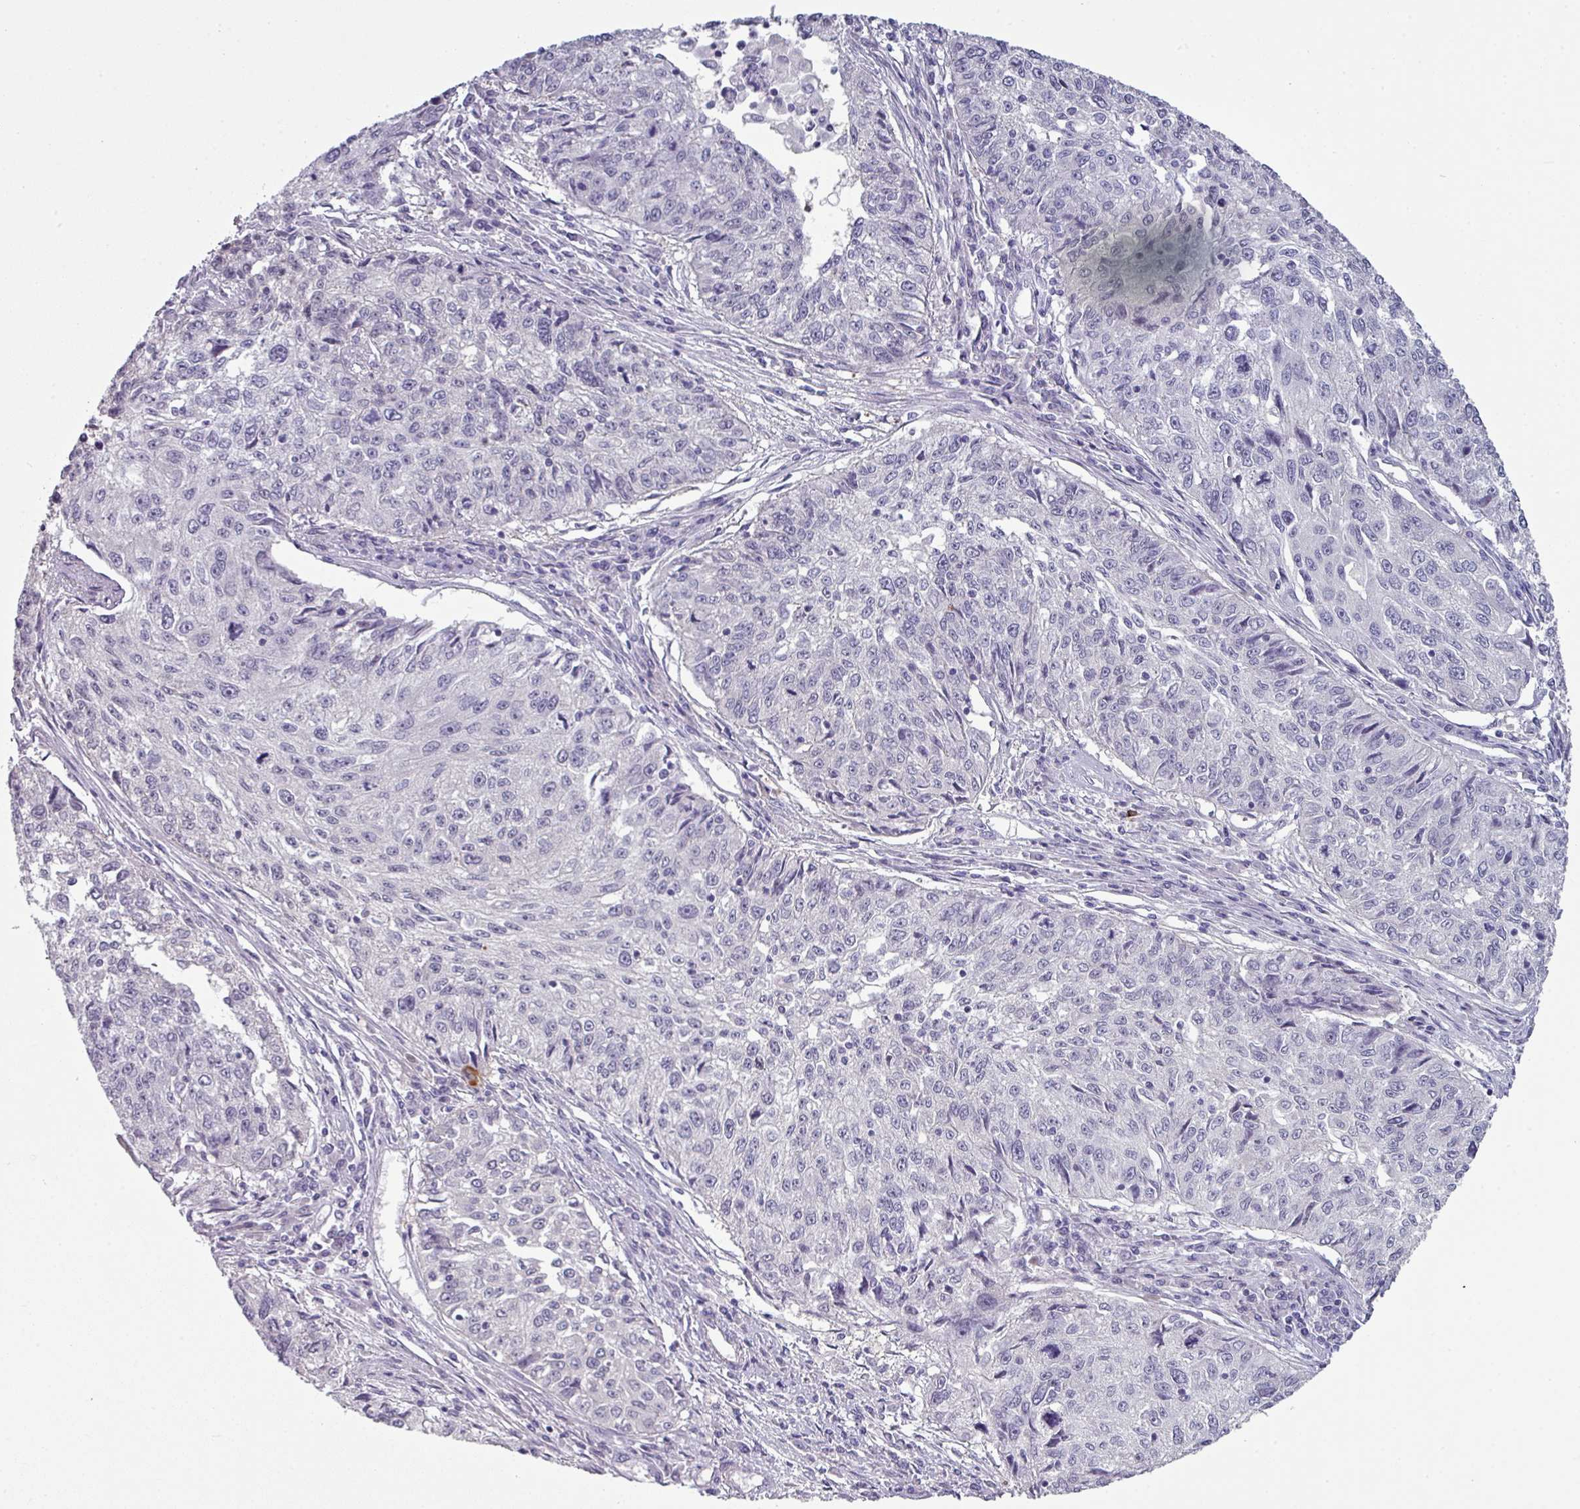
{"staining": {"intensity": "negative", "quantity": "none", "location": "none"}, "tissue": "cervical cancer", "cell_type": "Tumor cells", "image_type": "cancer", "snomed": [{"axis": "morphology", "description": "Squamous cell carcinoma, NOS"}, {"axis": "topography", "description": "Cervix"}], "caption": "Histopathology image shows no protein staining in tumor cells of cervical cancer tissue.", "gene": "ZNF615", "patient": {"sex": "female", "age": 57}}